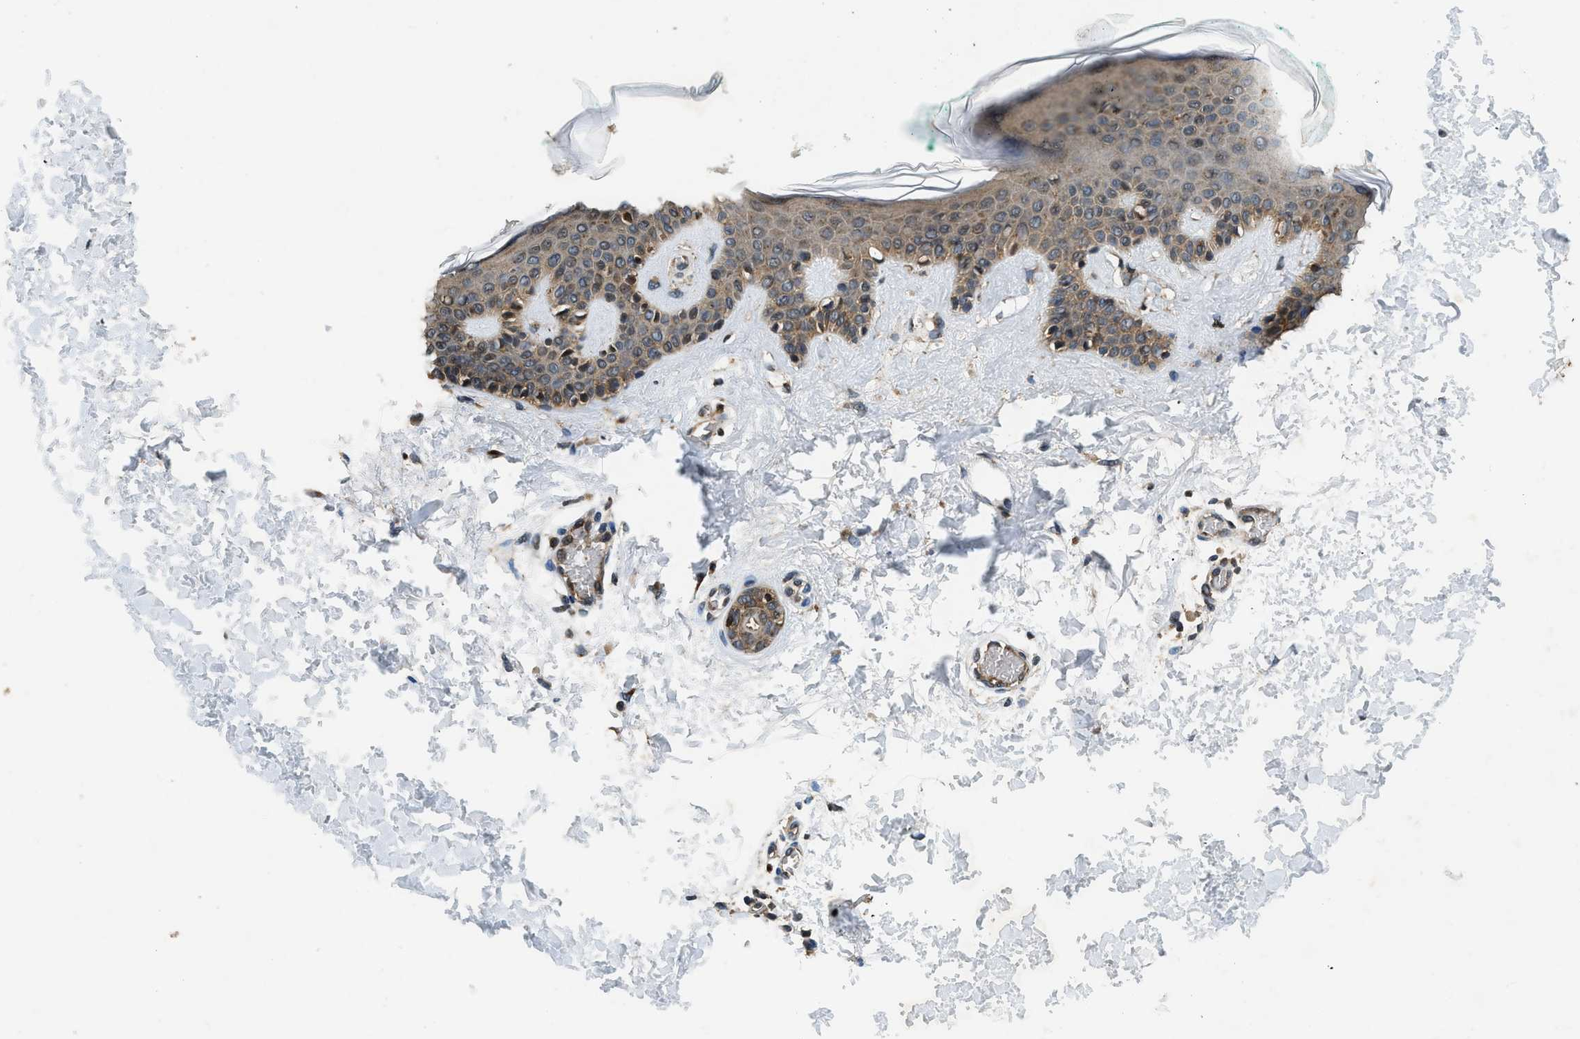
{"staining": {"intensity": "moderate", "quantity": ">75%", "location": "cytoplasmic/membranous"}, "tissue": "skin", "cell_type": "Fibroblasts", "image_type": "normal", "snomed": [{"axis": "morphology", "description": "Normal tissue, NOS"}, {"axis": "topography", "description": "Skin"}], "caption": "Protein expression analysis of unremarkable human skin reveals moderate cytoplasmic/membranous expression in approximately >75% of fibroblasts. The staining was performed using DAB, with brown indicating positive protein expression. Nuclei are stained blue with hematoxylin.", "gene": "RPS6KB1", "patient": {"sex": "male", "age": 30}}